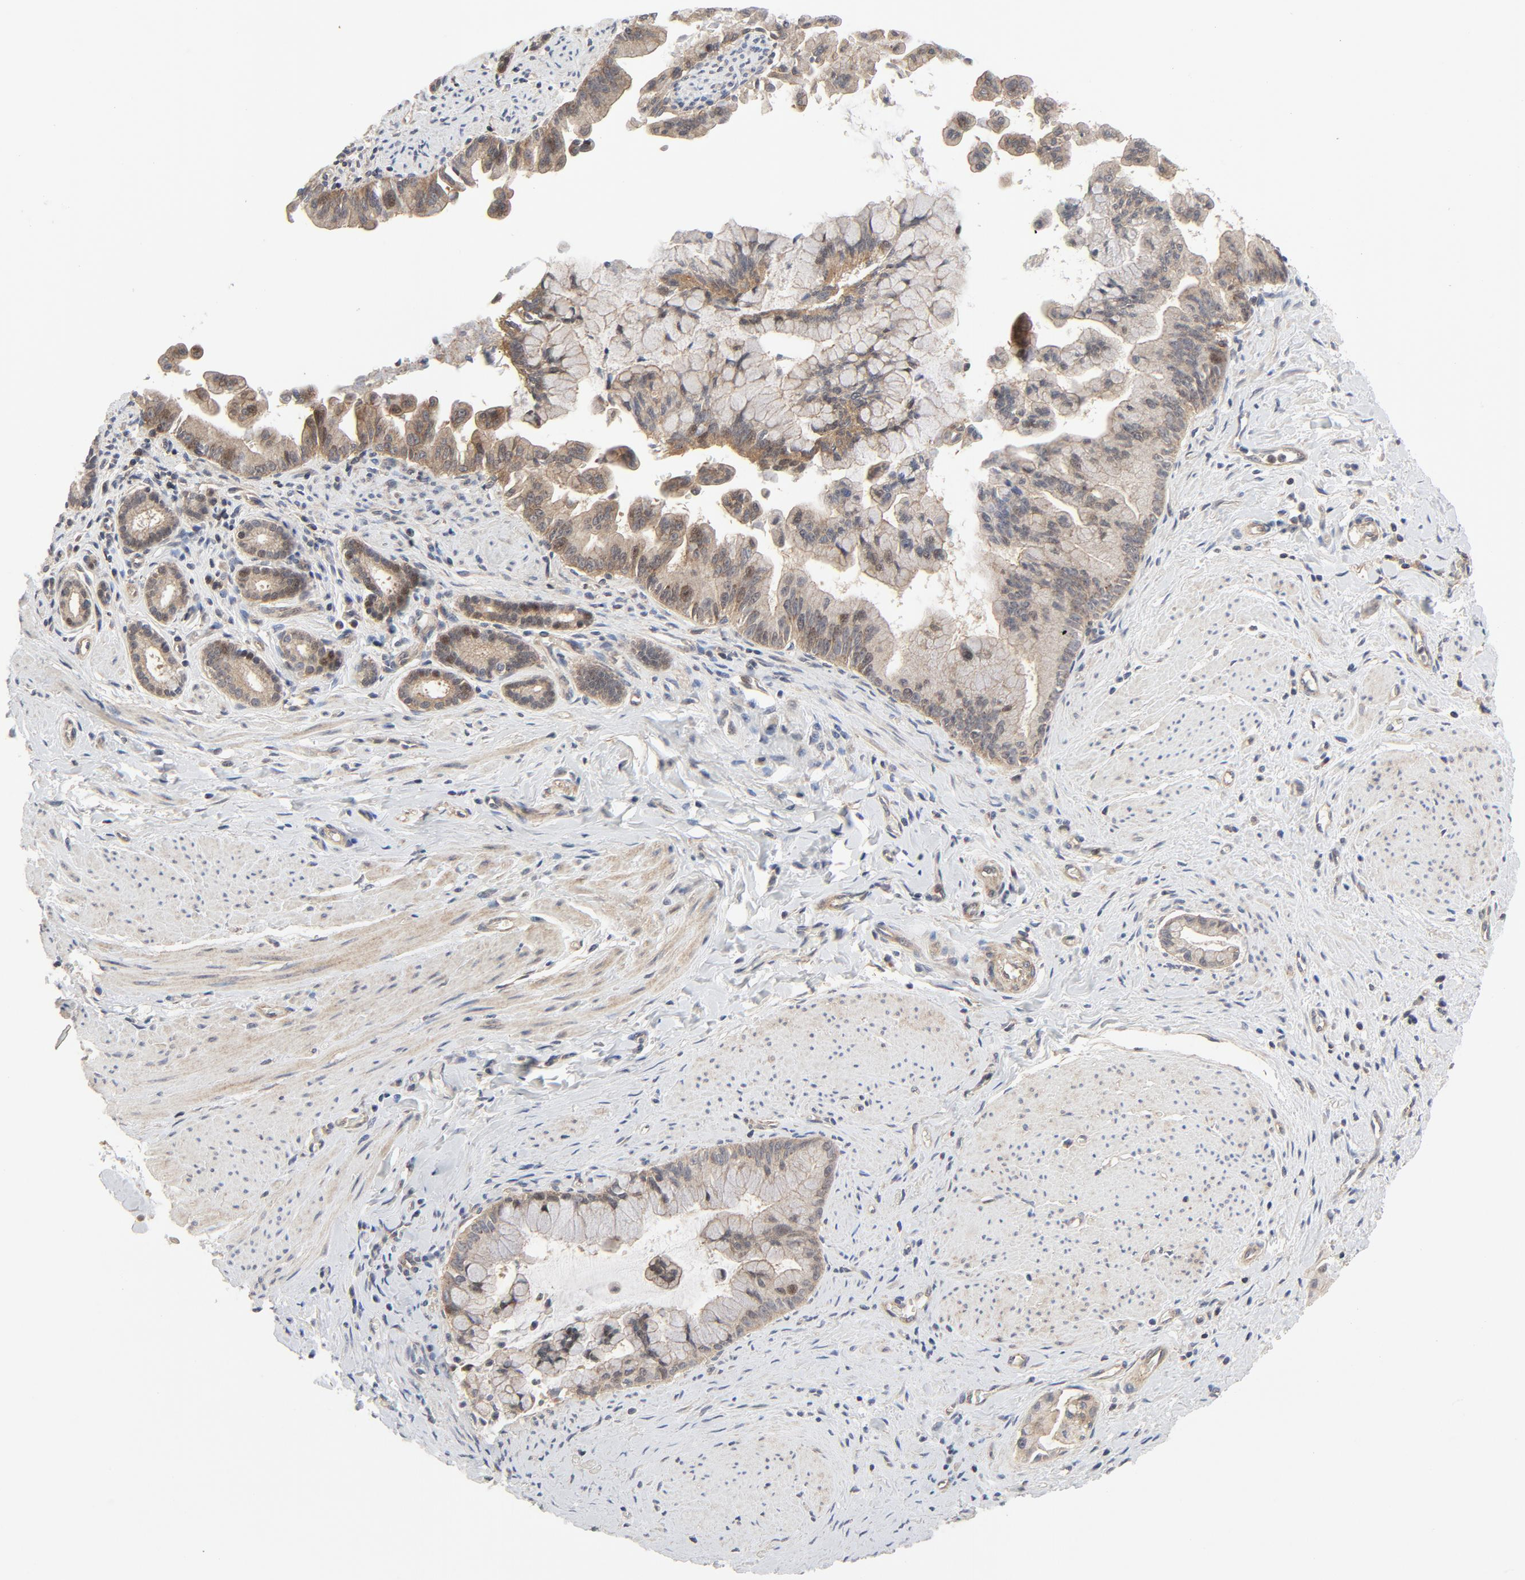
{"staining": {"intensity": "weak", "quantity": ">75%", "location": "cytoplasmic/membranous"}, "tissue": "pancreatic cancer", "cell_type": "Tumor cells", "image_type": "cancer", "snomed": [{"axis": "morphology", "description": "Adenocarcinoma, NOS"}, {"axis": "topography", "description": "Pancreas"}], "caption": "Protein staining displays weak cytoplasmic/membranous positivity in approximately >75% of tumor cells in adenocarcinoma (pancreatic). (Brightfield microscopy of DAB IHC at high magnification).", "gene": "MAP2K7", "patient": {"sex": "male", "age": 59}}